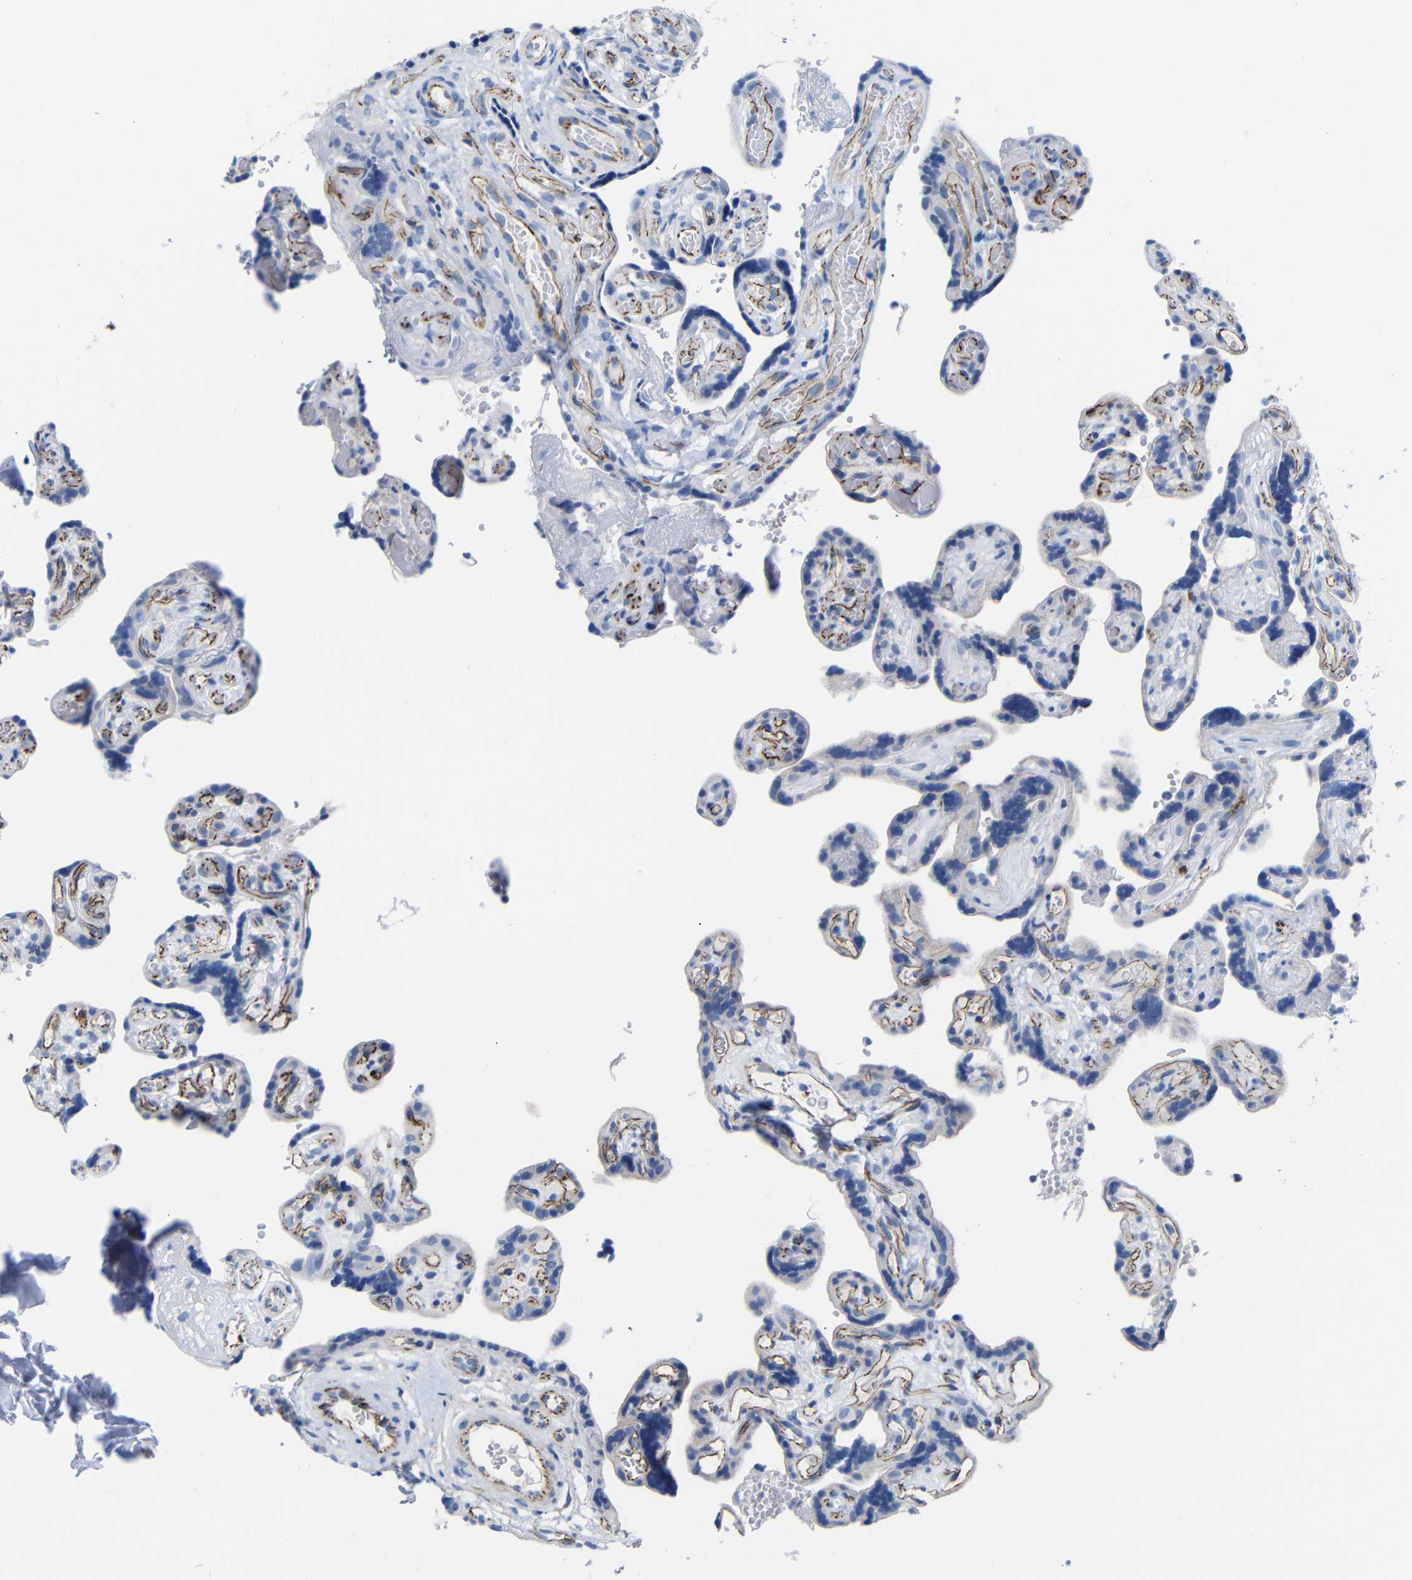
{"staining": {"intensity": "weak", "quantity": "25%-75%", "location": "cytoplasmic/membranous"}, "tissue": "placenta", "cell_type": "Decidual cells", "image_type": "normal", "snomed": [{"axis": "morphology", "description": "Normal tissue, NOS"}, {"axis": "topography", "description": "Placenta"}], "caption": "An immunohistochemistry micrograph of unremarkable tissue is shown. Protein staining in brown labels weak cytoplasmic/membranous positivity in placenta within decidual cells.", "gene": "CGNL1", "patient": {"sex": "female", "age": 30}}